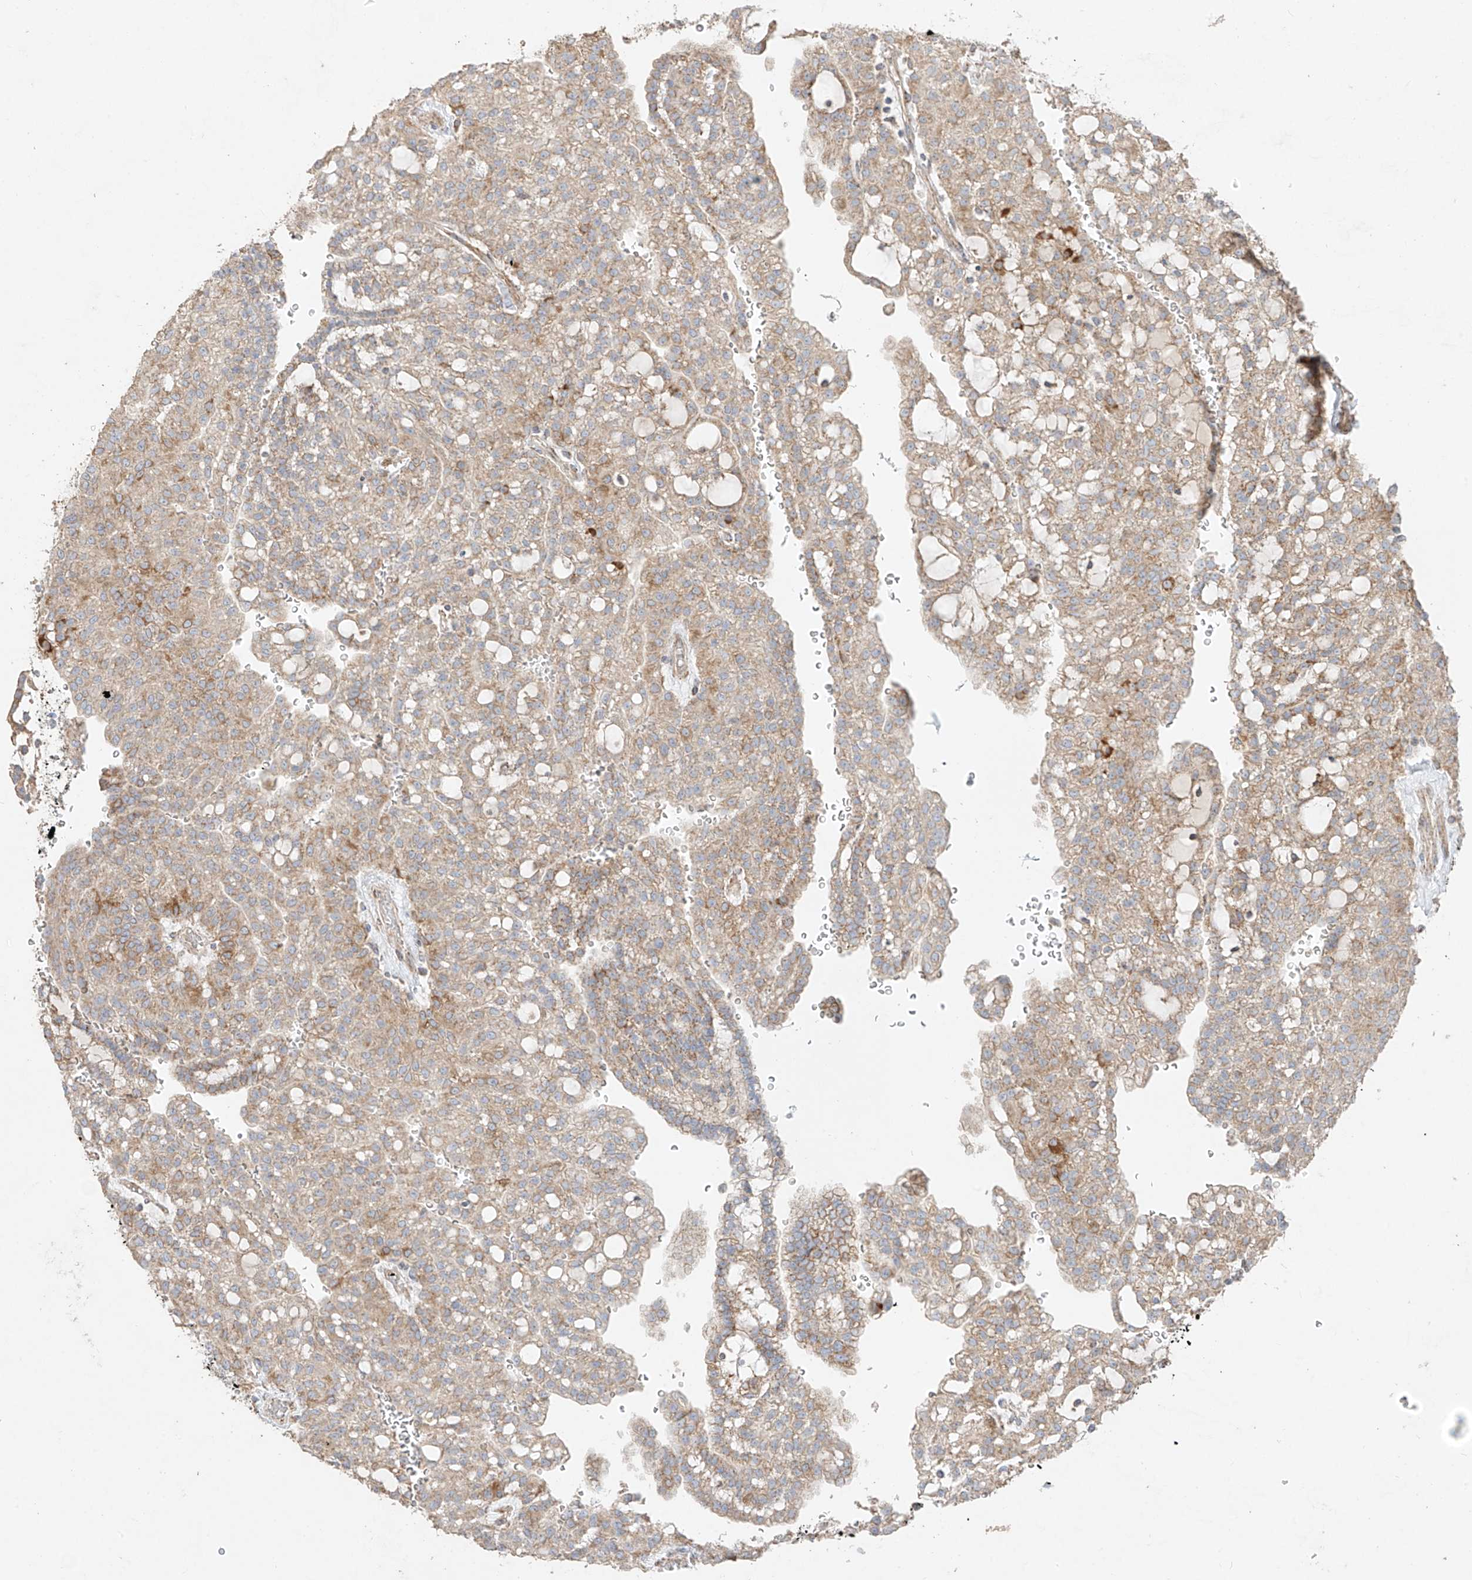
{"staining": {"intensity": "weak", "quantity": ">75%", "location": "cytoplasmic/membranous"}, "tissue": "renal cancer", "cell_type": "Tumor cells", "image_type": "cancer", "snomed": [{"axis": "morphology", "description": "Adenocarcinoma, NOS"}, {"axis": "topography", "description": "Kidney"}], "caption": "A low amount of weak cytoplasmic/membranous positivity is present in about >75% of tumor cells in renal adenocarcinoma tissue. Nuclei are stained in blue.", "gene": "COLGALT2", "patient": {"sex": "male", "age": 63}}